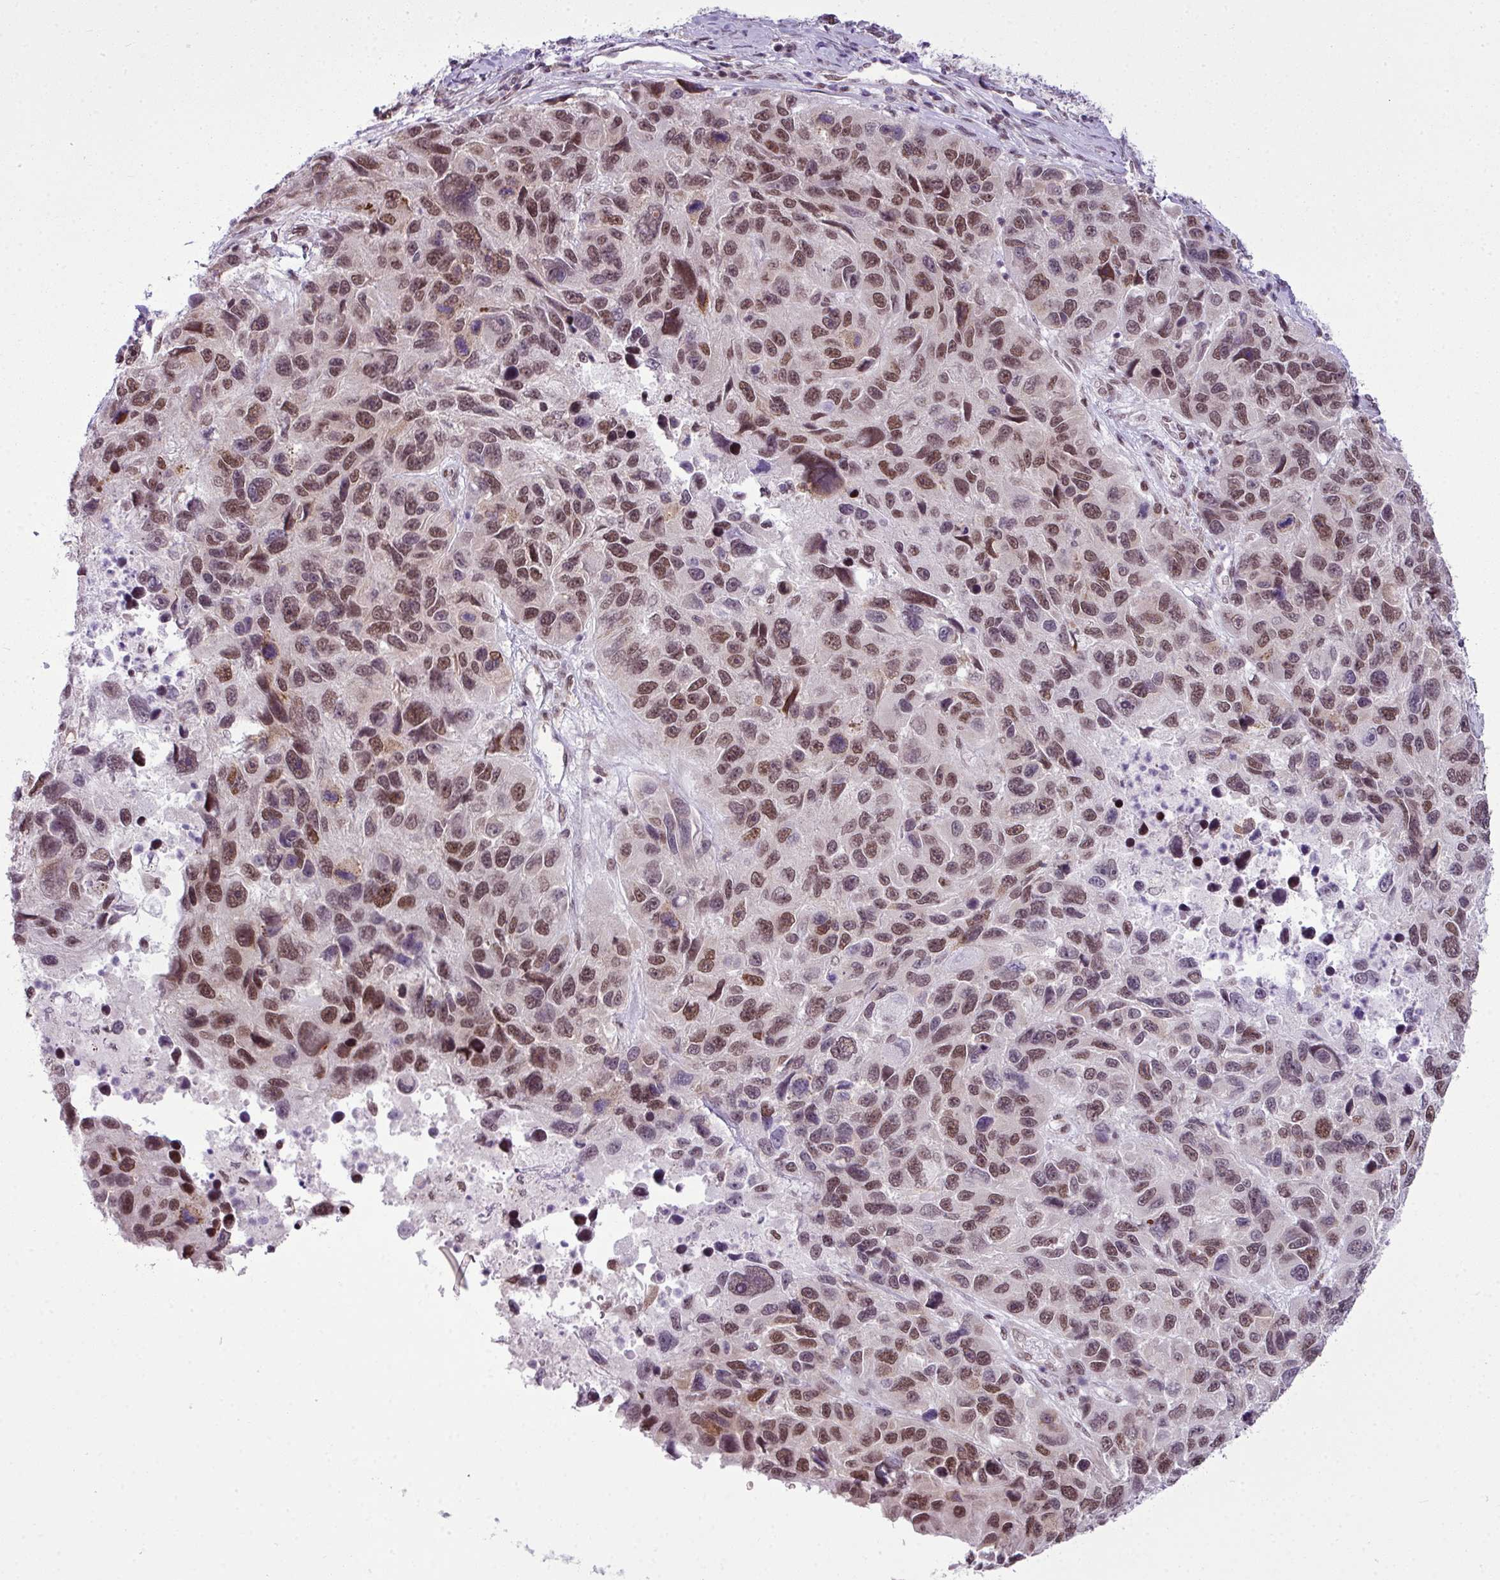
{"staining": {"intensity": "moderate", "quantity": ">75%", "location": "nuclear"}, "tissue": "melanoma", "cell_type": "Tumor cells", "image_type": "cancer", "snomed": [{"axis": "morphology", "description": "Malignant melanoma, NOS"}, {"axis": "topography", "description": "Skin"}], "caption": "IHC (DAB (3,3'-diaminobenzidine)) staining of human melanoma displays moderate nuclear protein expression in approximately >75% of tumor cells. The protein of interest is stained brown, and the nuclei are stained in blue (DAB IHC with brightfield microscopy, high magnification).", "gene": "ARL6IP4", "patient": {"sex": "male", "age": 53}}